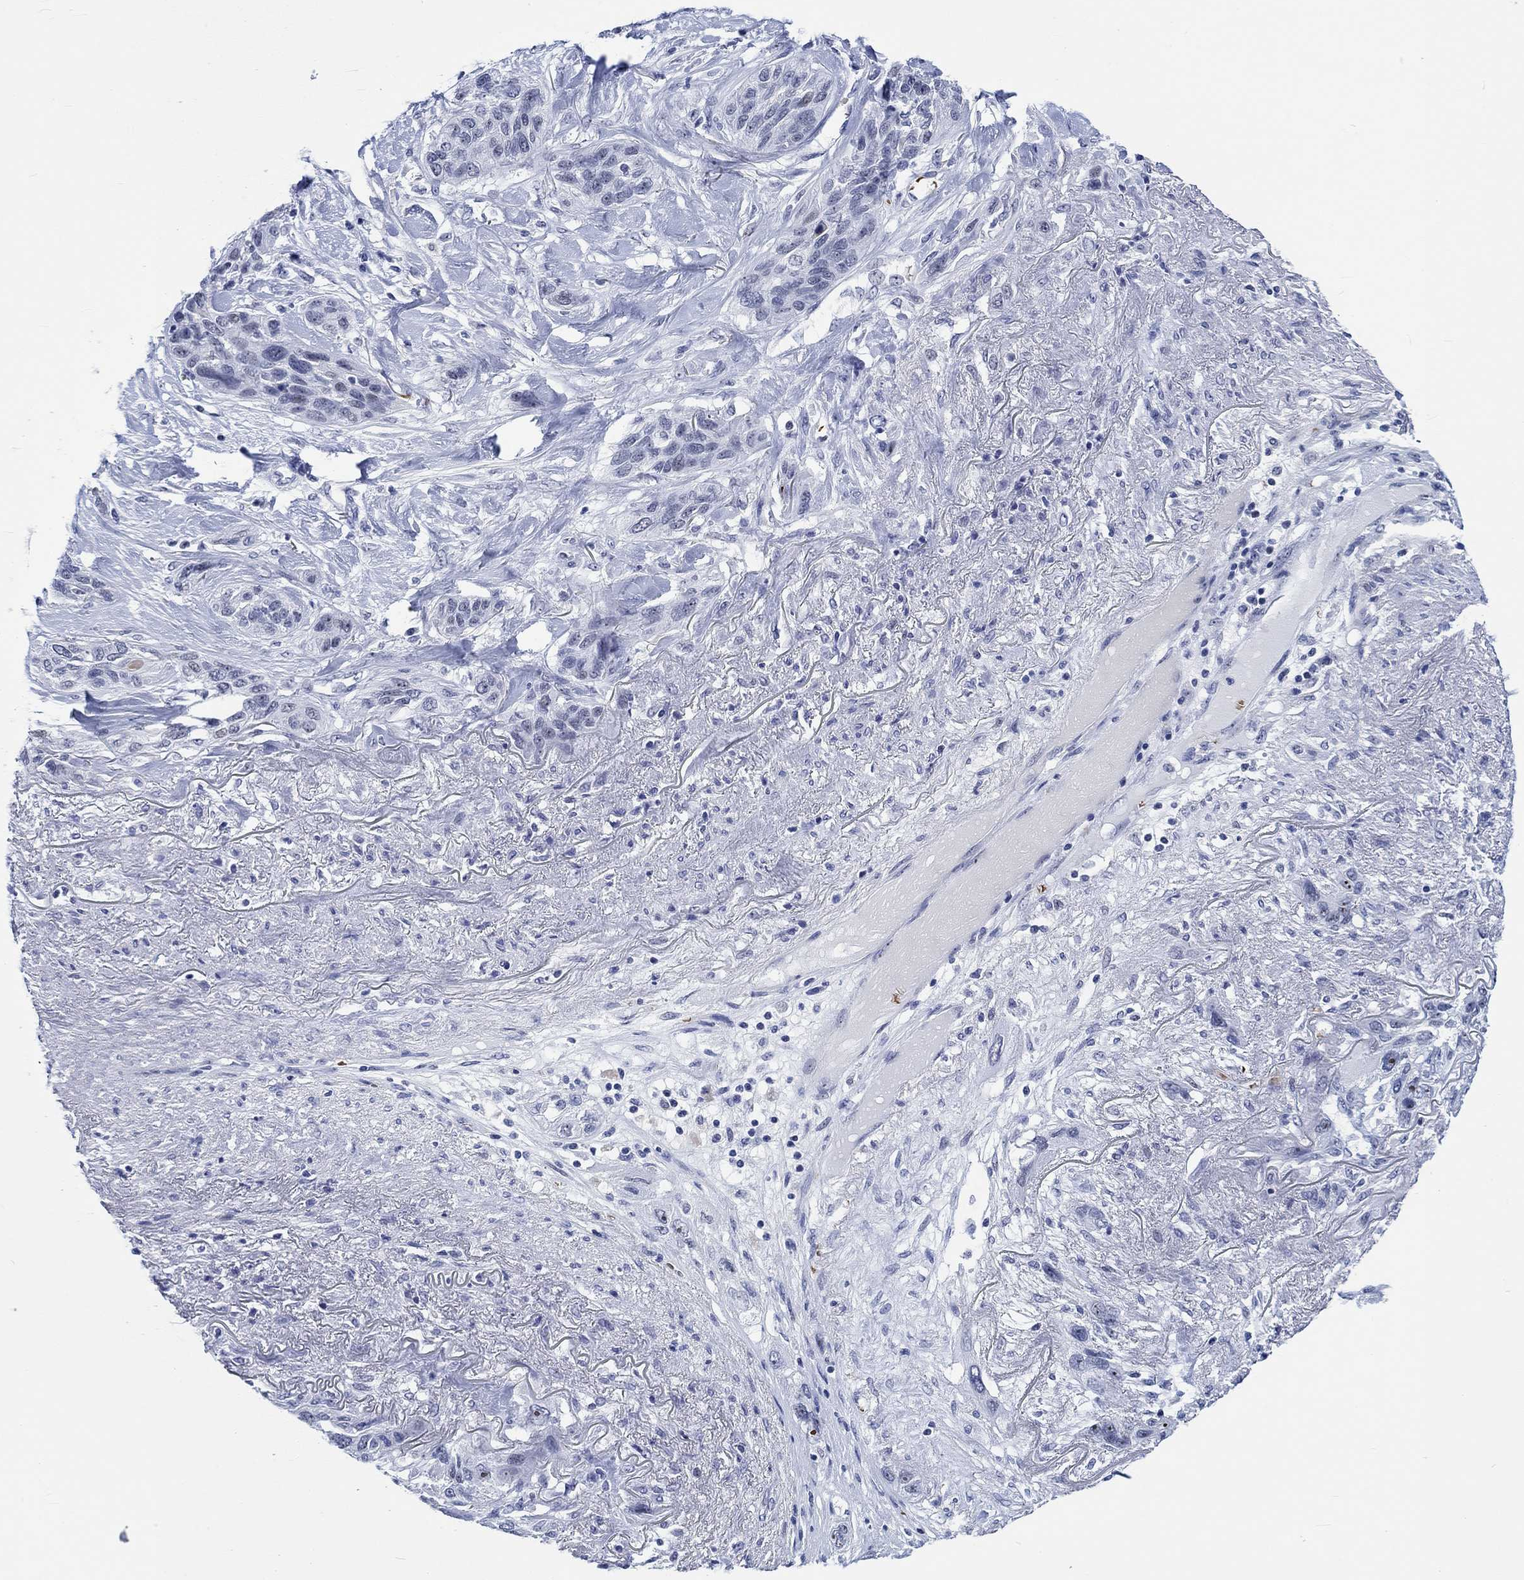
{"staining": {"intensity": "negative", "quantity": "none", "location": "none"}, "tissue": "lung cancer", "cell_type": "Tumor cells", "image_type": "cancer", "snomed": [{"axis": "morphology", "description": "Squamous cell carcinoma, NOS"}, {"axis": "topography", "description": "Lung"}], "caption": "High magnification brightfield microscopy of lung cancer (squamous cell carcinoma) stained with DAB (brown) and counterstained with hematoxylin (blue): tumor cells show no significant staining.", "gene": "ZNF446", "patient": {"sex": "female", "age": 70}}